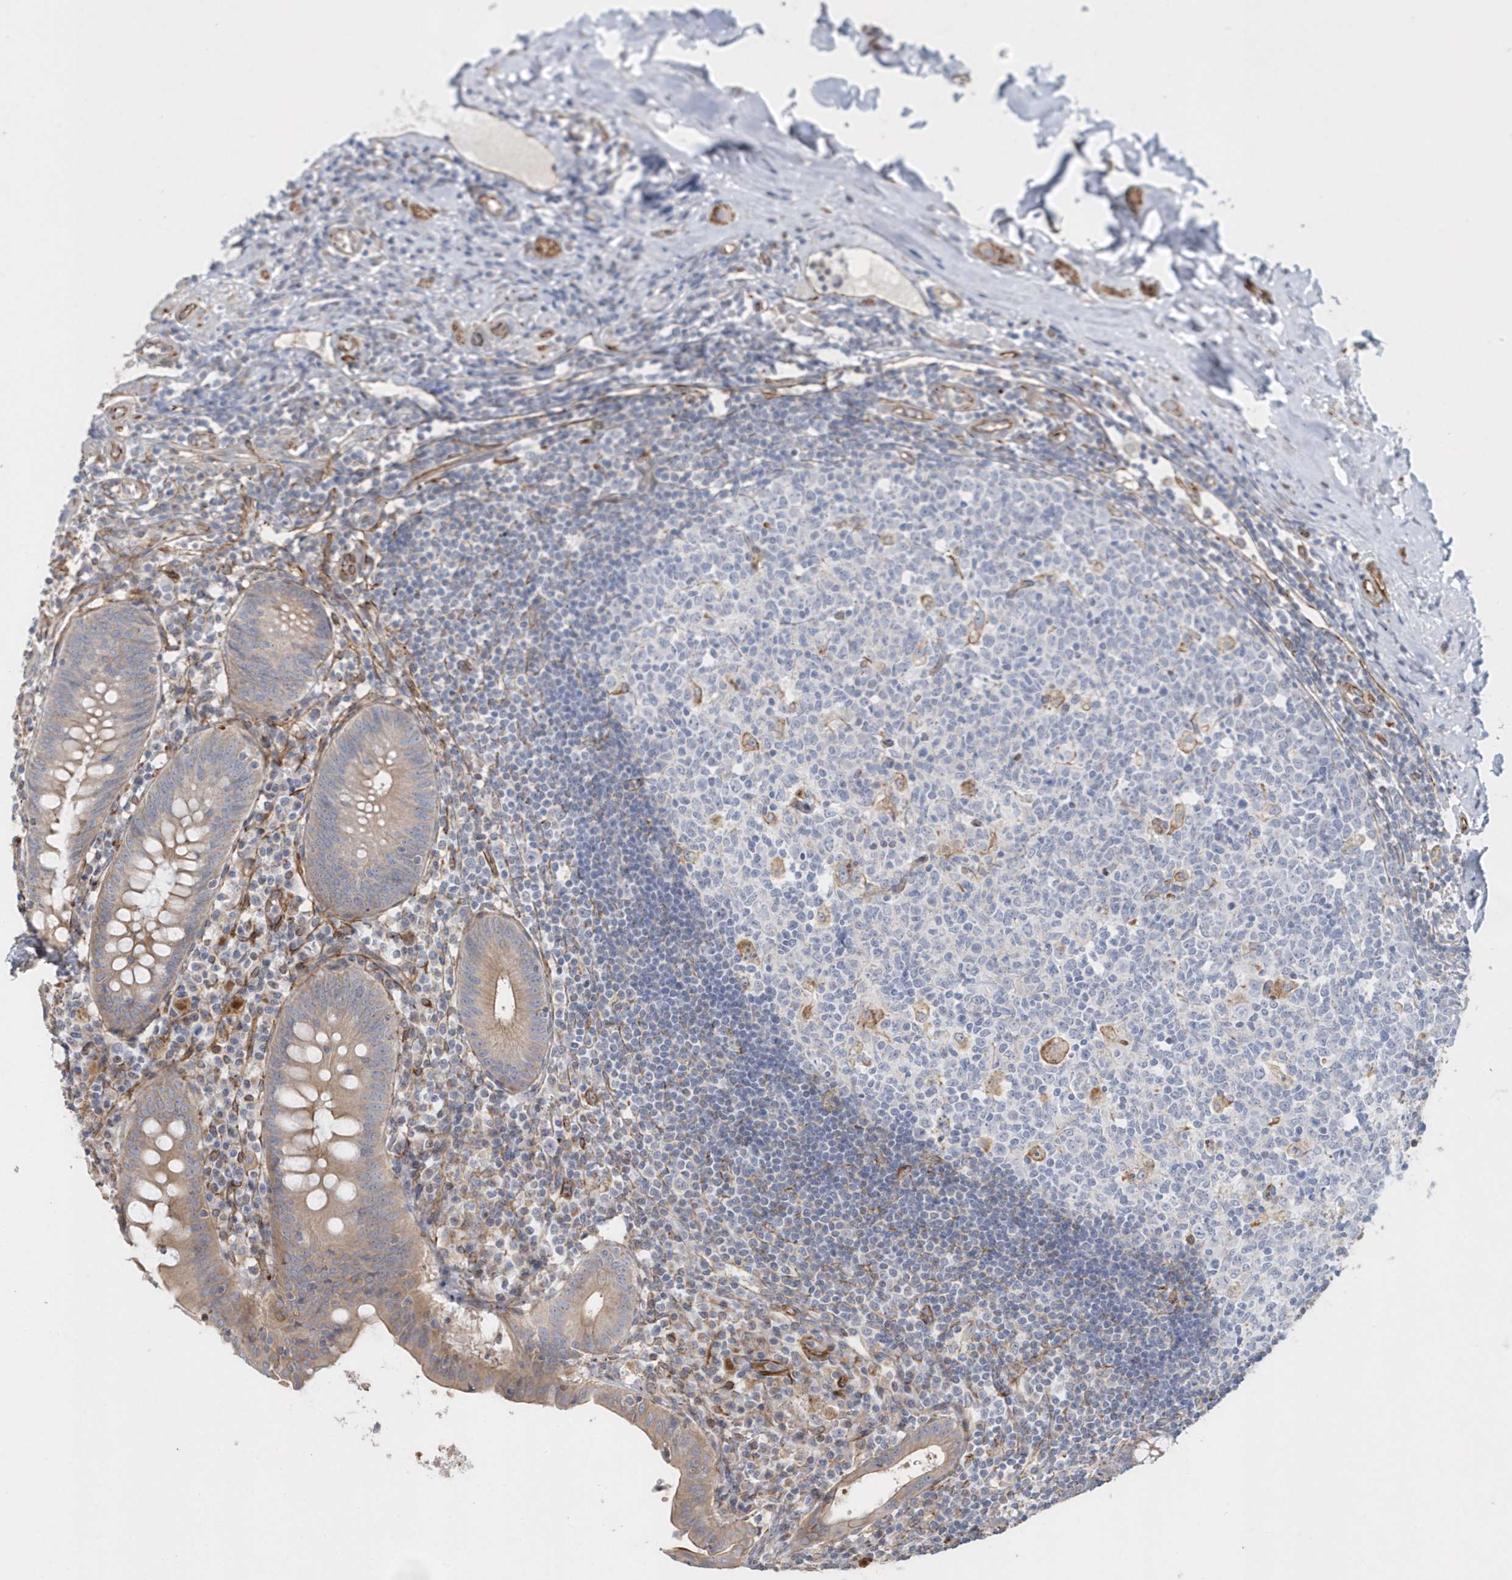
{"staining": {"intensity": "weak", "quantity": "25%-75%", "location": "cytoplasmic/membranous"}, "tissue": "appendix", "cell_type": "Glandular cells", "image_type": "normal", "snomed": [{"axis": "morphology", "description": "Normal tissue, NOS"}, {"axis": "topography", "description": "Appendix"}], "caption": "Weak cytoplasmic/membranous protein expression is identified in about 25%-75% of glandular cells in appendix.", "gene": "RAB17", "patient": {"sex": "female", "age": 54}}